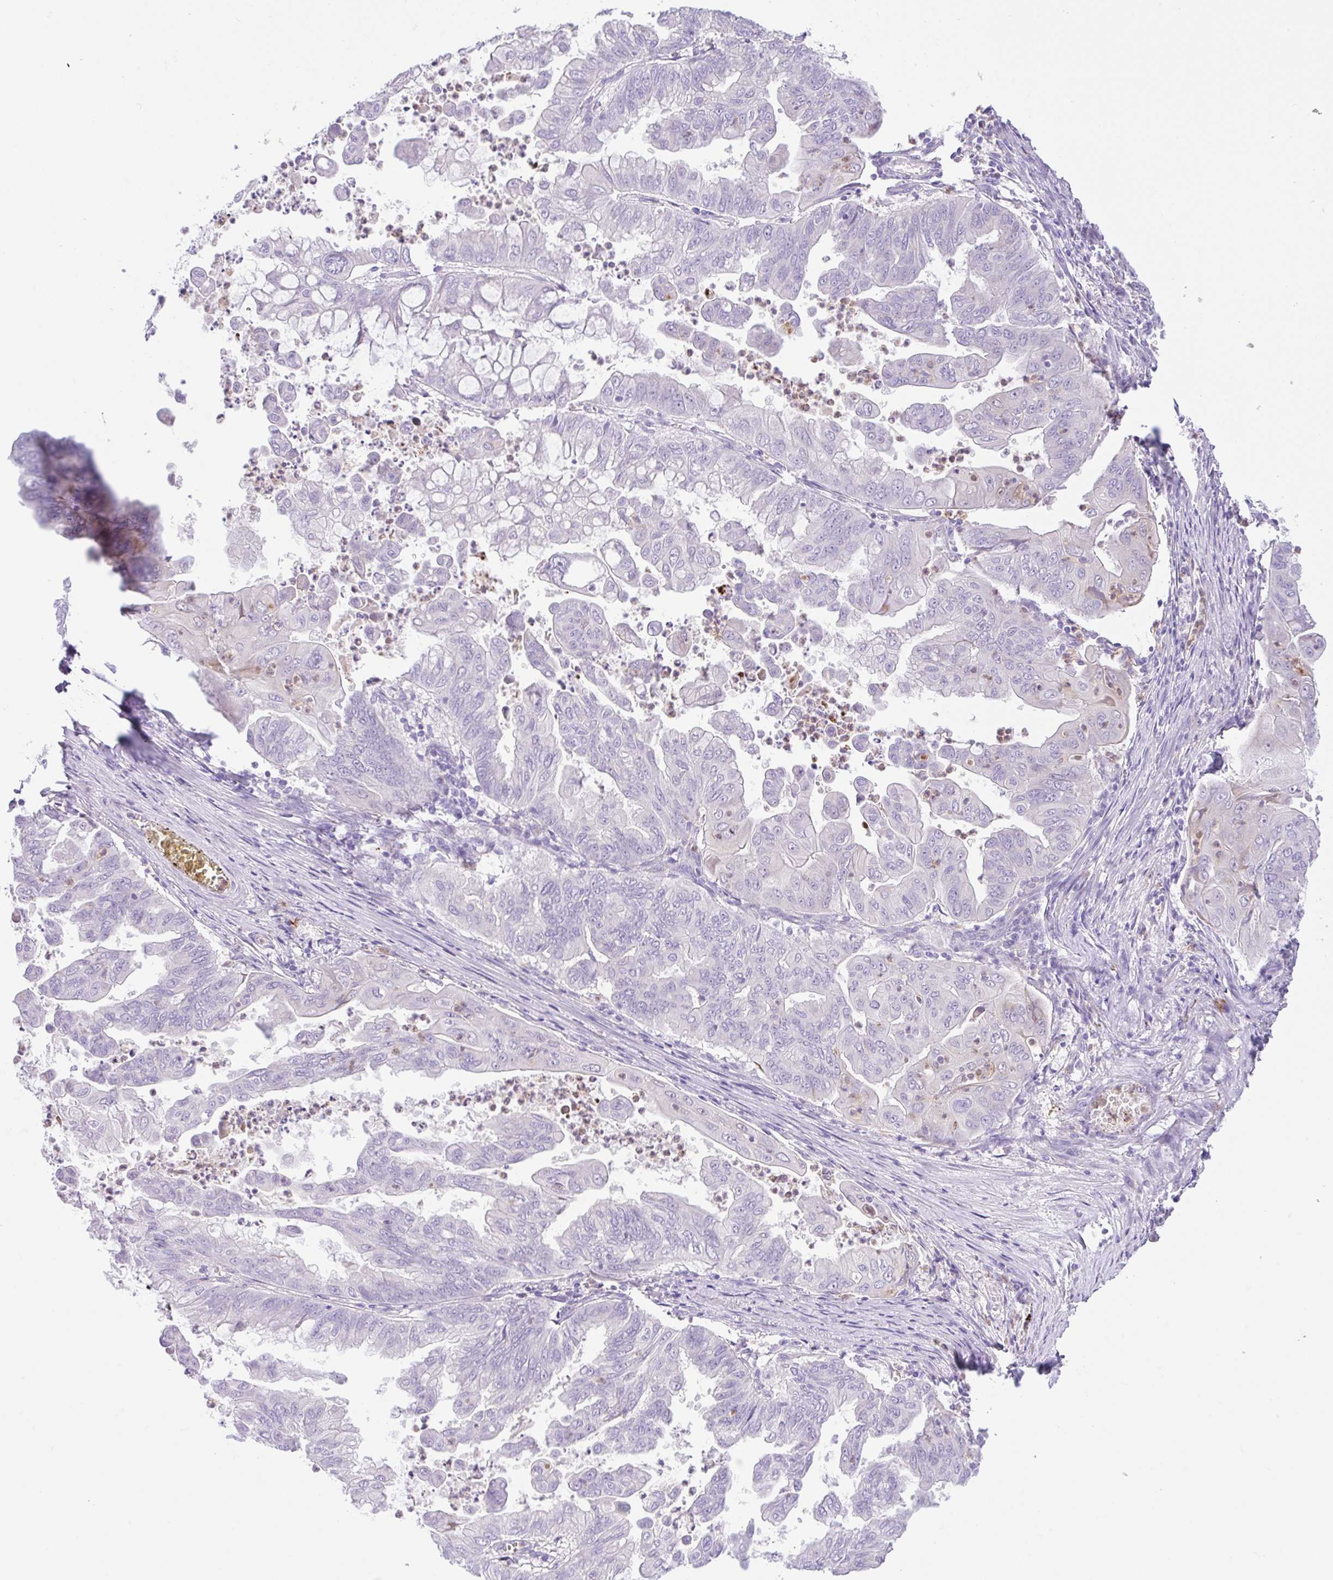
{"staining": {"intensity": "negative", "quantity": "none", "location": "none"}, "tissue": "stomach cancer", "cell_type": "Tumor cells", "image_type": "cancer", "snomed": [{"axis": "morphology", "description": "Adenocarcinoma, NOS"}, {"axis": "topography", "description": "Stomach, upper"}], "caption": "High magnification brightfield microscopy of adenocarcinoma (stomach) stained with DAB (brown) and counterstained with hematoxylin (blue): tumor cells show no significant positivity. (DAB immunohistochemistry (IHC) with hematoxylin counter stain).", "gene": "NCF1", "patient": {"sex": "male", "age": 80}}